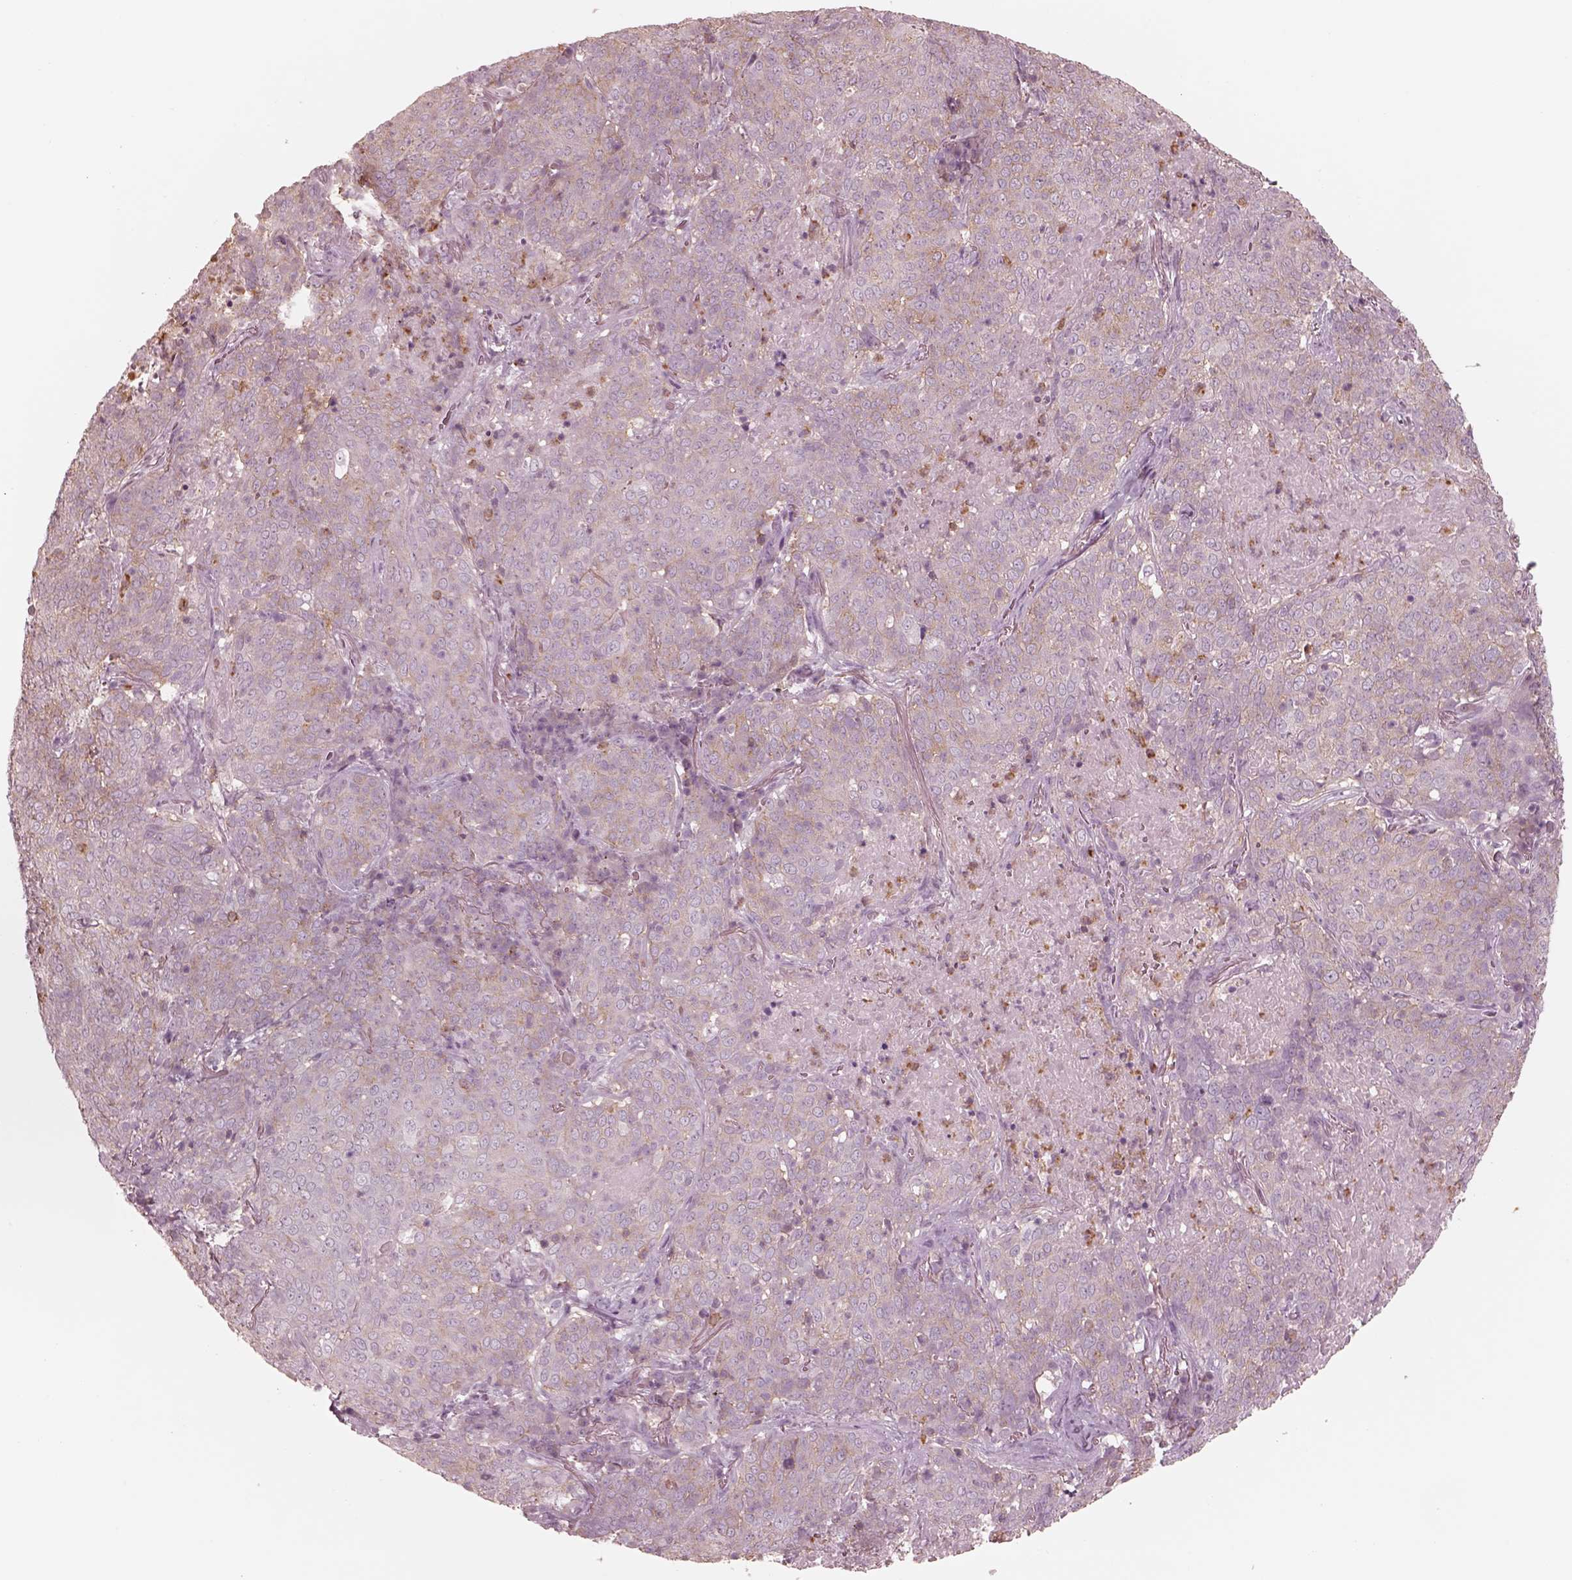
{"staining": {"intensity": "weak", "quantity": "25%-75%", "location": "cytoplasmic/membranous"}, "tissue": "lung cancer", "cell_type": "Tumor cells", "image_type": "cancer", "snomed": [{"axis": "morphology", "description": "Squamous cell carcinoma, NOS"}, {"axis": "topography", "description": "Lung"}], "caption": "Squamous cell carcinoma (lung) tissue demonstrates weak cytoplasmic/membranous positivity in about 25%-75% of tumor cells (DAB IHC with brightfield microscopy, high magnification).", "gene": "GPRIN1", "patient": {"sex": "male", "age": 82}}